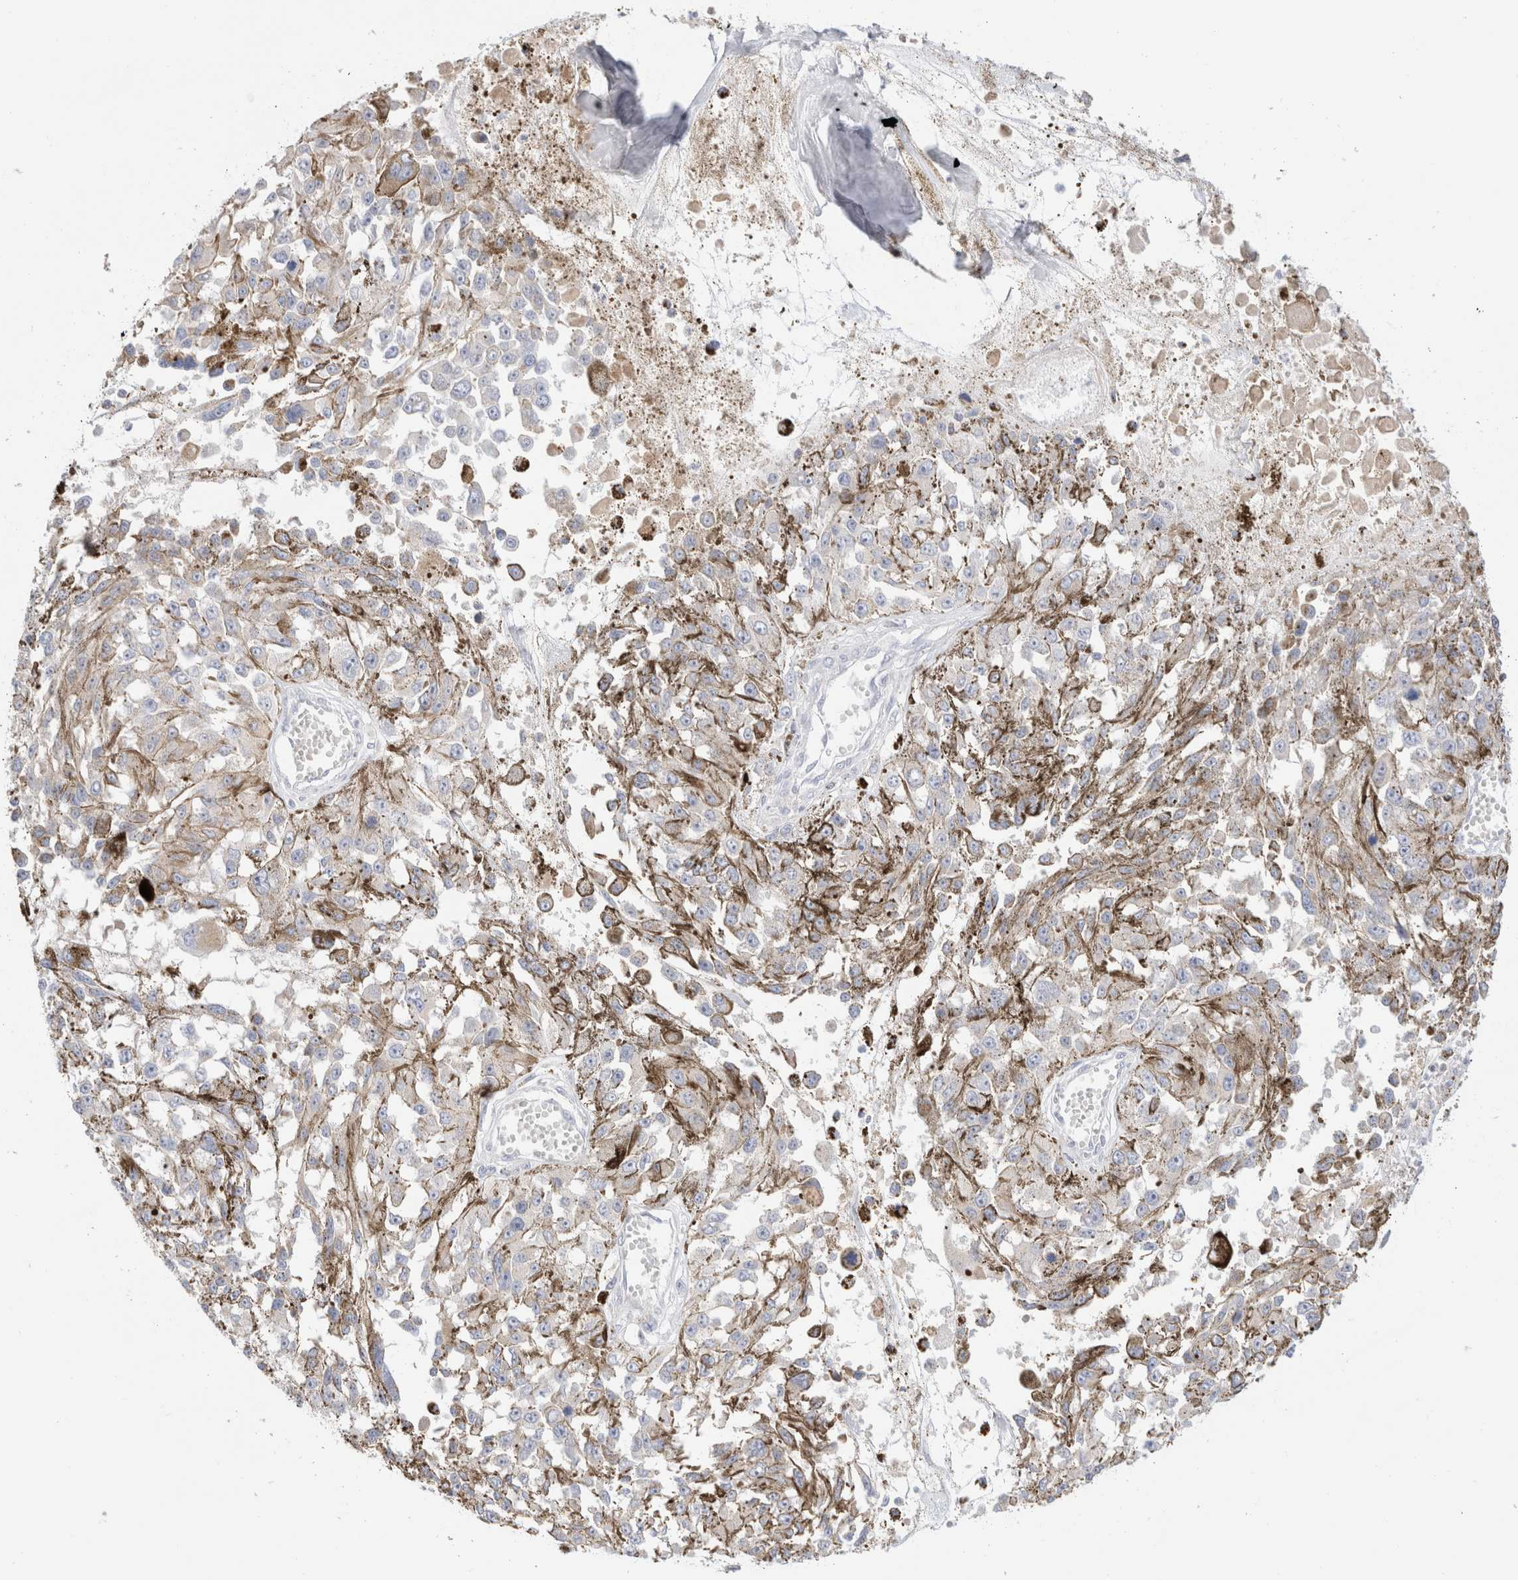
{"staining": {"intensity": "negative", "quantity": "none", "location": "none"}, "tissue": "melanoma", "cell_type": "Tumor cells", "image_type": "cancer", "snomed": [{"axis": "morphology", "description": "Malignant melanoma, Metastatic site"}, {"axis": "topography", "description": "Lymph node"}], "caption": "Immunohistochemistry (IHC) micrograph of neoplastic tissue: malignant melanoma (metastatic site) stained with DAB (3,3'-diaminobenzidine) shows no significant protein staining in tumor cells. (DAB IHC, high magnification).", "gene": "ATP6V1C1", "patient": {"sex": "male", "age": 59}}